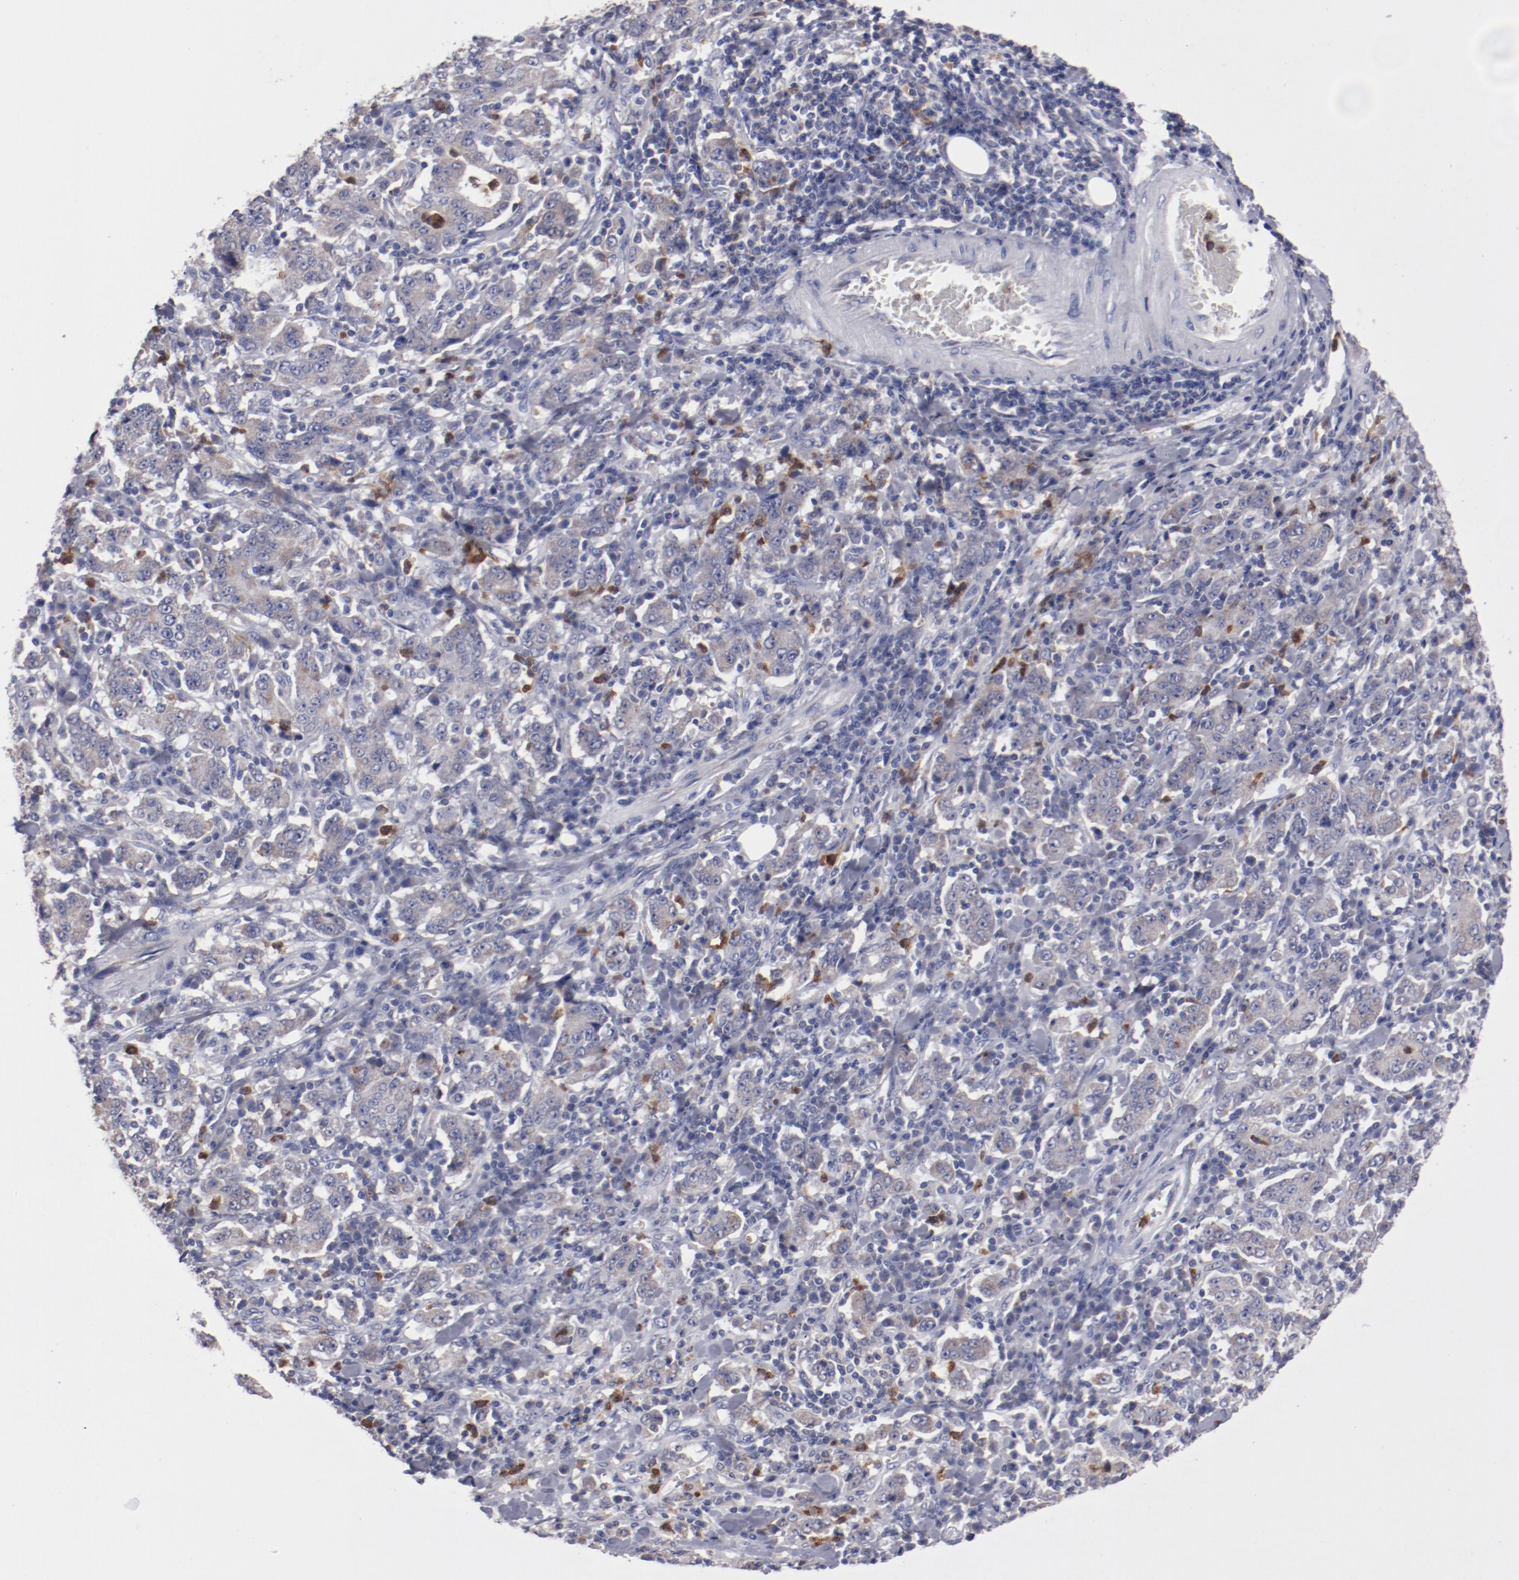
{"staining": {"intensity": "weak", "quantity": ">75%", "location": "cytoplasmic/membranous"}, "tissue": "stomach cancer", "cell_type": "Tumor cells", "image_type": "cancer", "snomed": [{"axis": "morphology", "description": "Normal tissue, NOS"}, {"axis": "morphology", "description": "Adenocarcinoma, NOS"}, {"axis": "topography", "description": "Stomach, upper"}, {"axis": "topography", "description": "Stomach"}], "caption": "Weak cytoplasmic/membranous protein positivity is seen in approximately >75% of tumor cells in stomach cancer.", "gene": "FGR", "patient": {"sex": "male", "age": 59}}